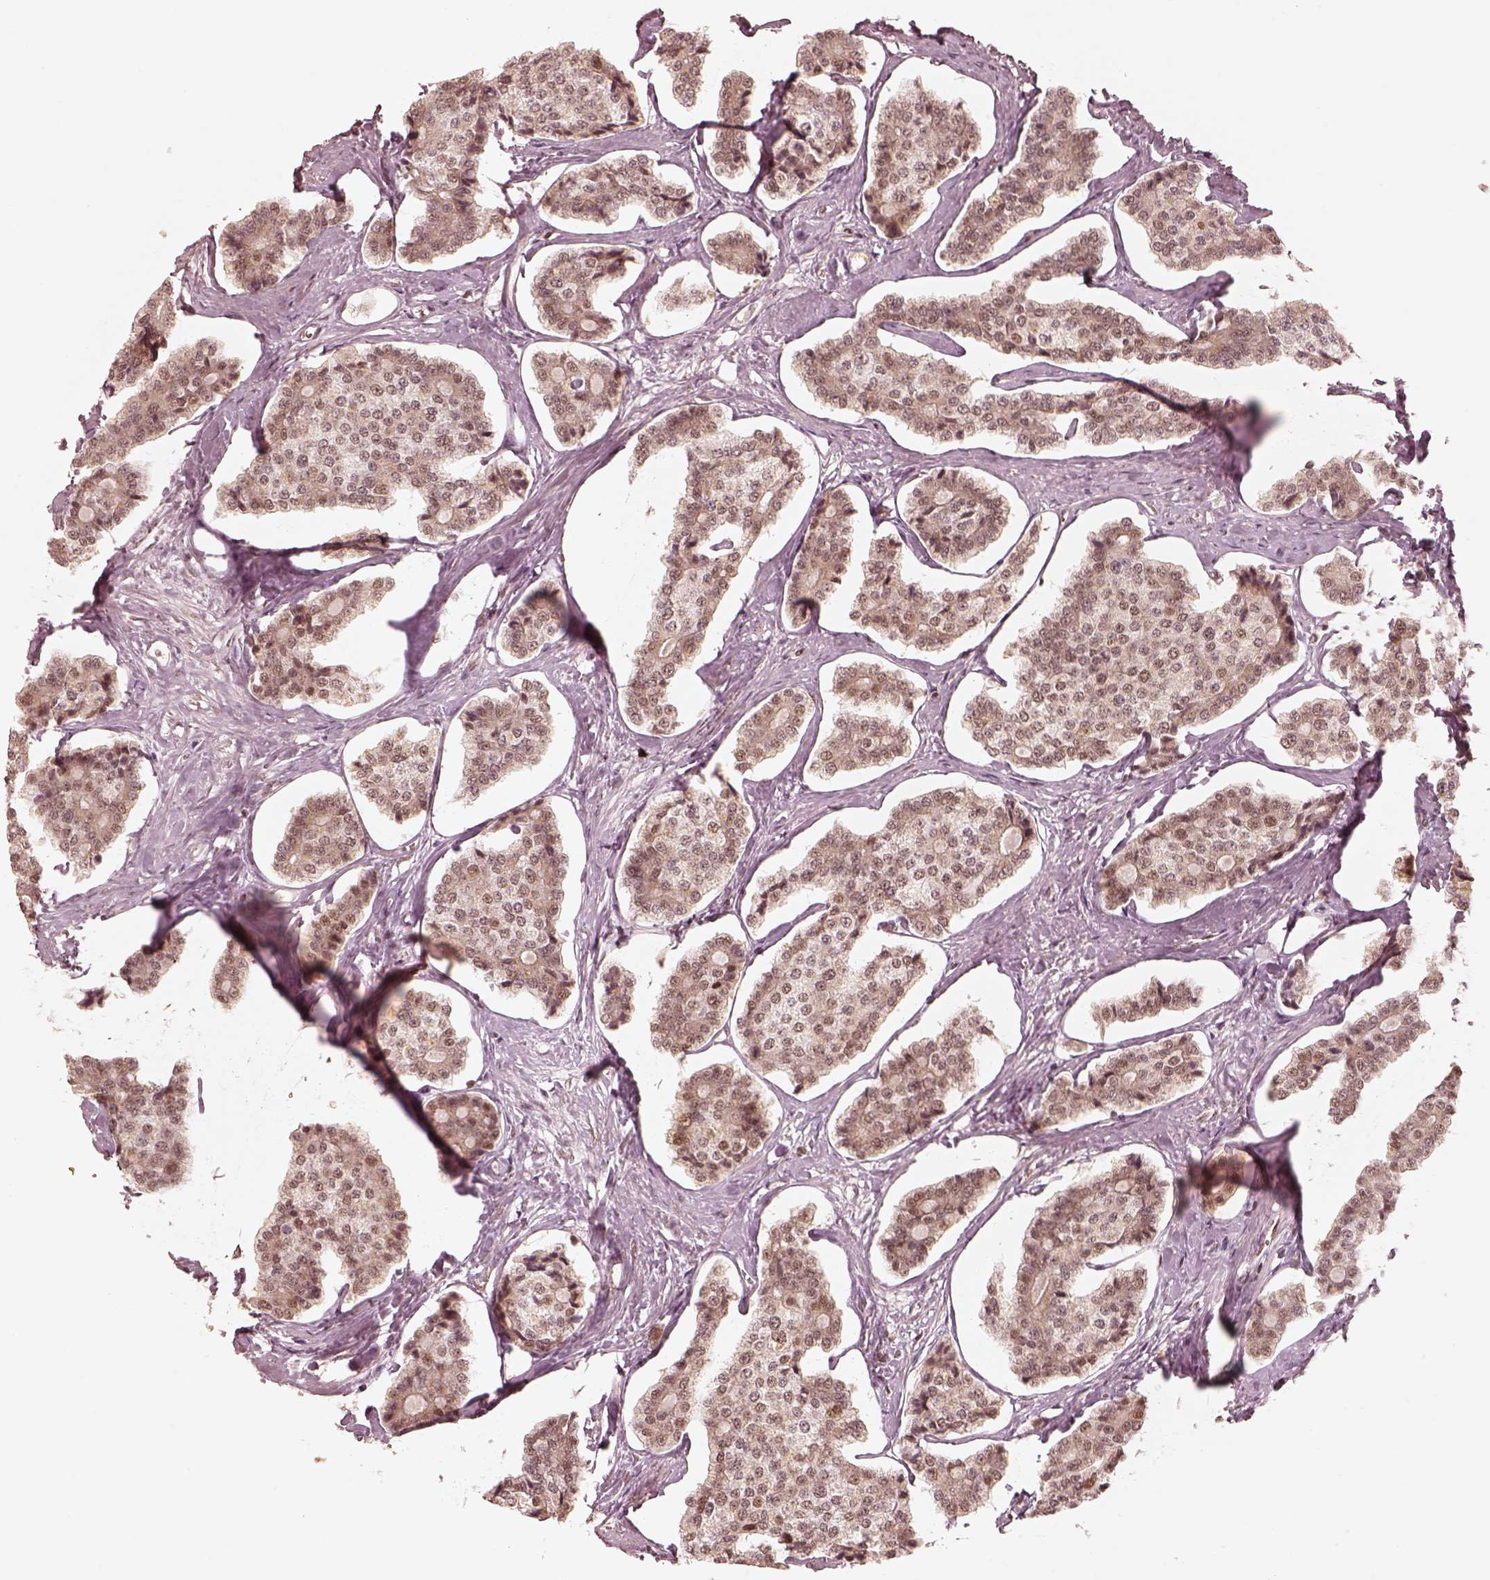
{"staining": {"intensity": "weak", "quantity": "<25%", "location": "nuclear"}, "tissue": "carcinoid", "cell_type": "Tumor cells", "image_type": "cancer", "snomed": [{"axis": "morphology", "description": "Carcinoid, malignant, NOS"}, {"axis": "topography", "description": "Small intestine"}], "caption": "High power microscopy photomicrograph of an IHC photomicrograph of carcinoid, revealing no significant expression in tumor cells.", "gene": "GMEB2", "patient": {"sex": "female", "age": 65}}